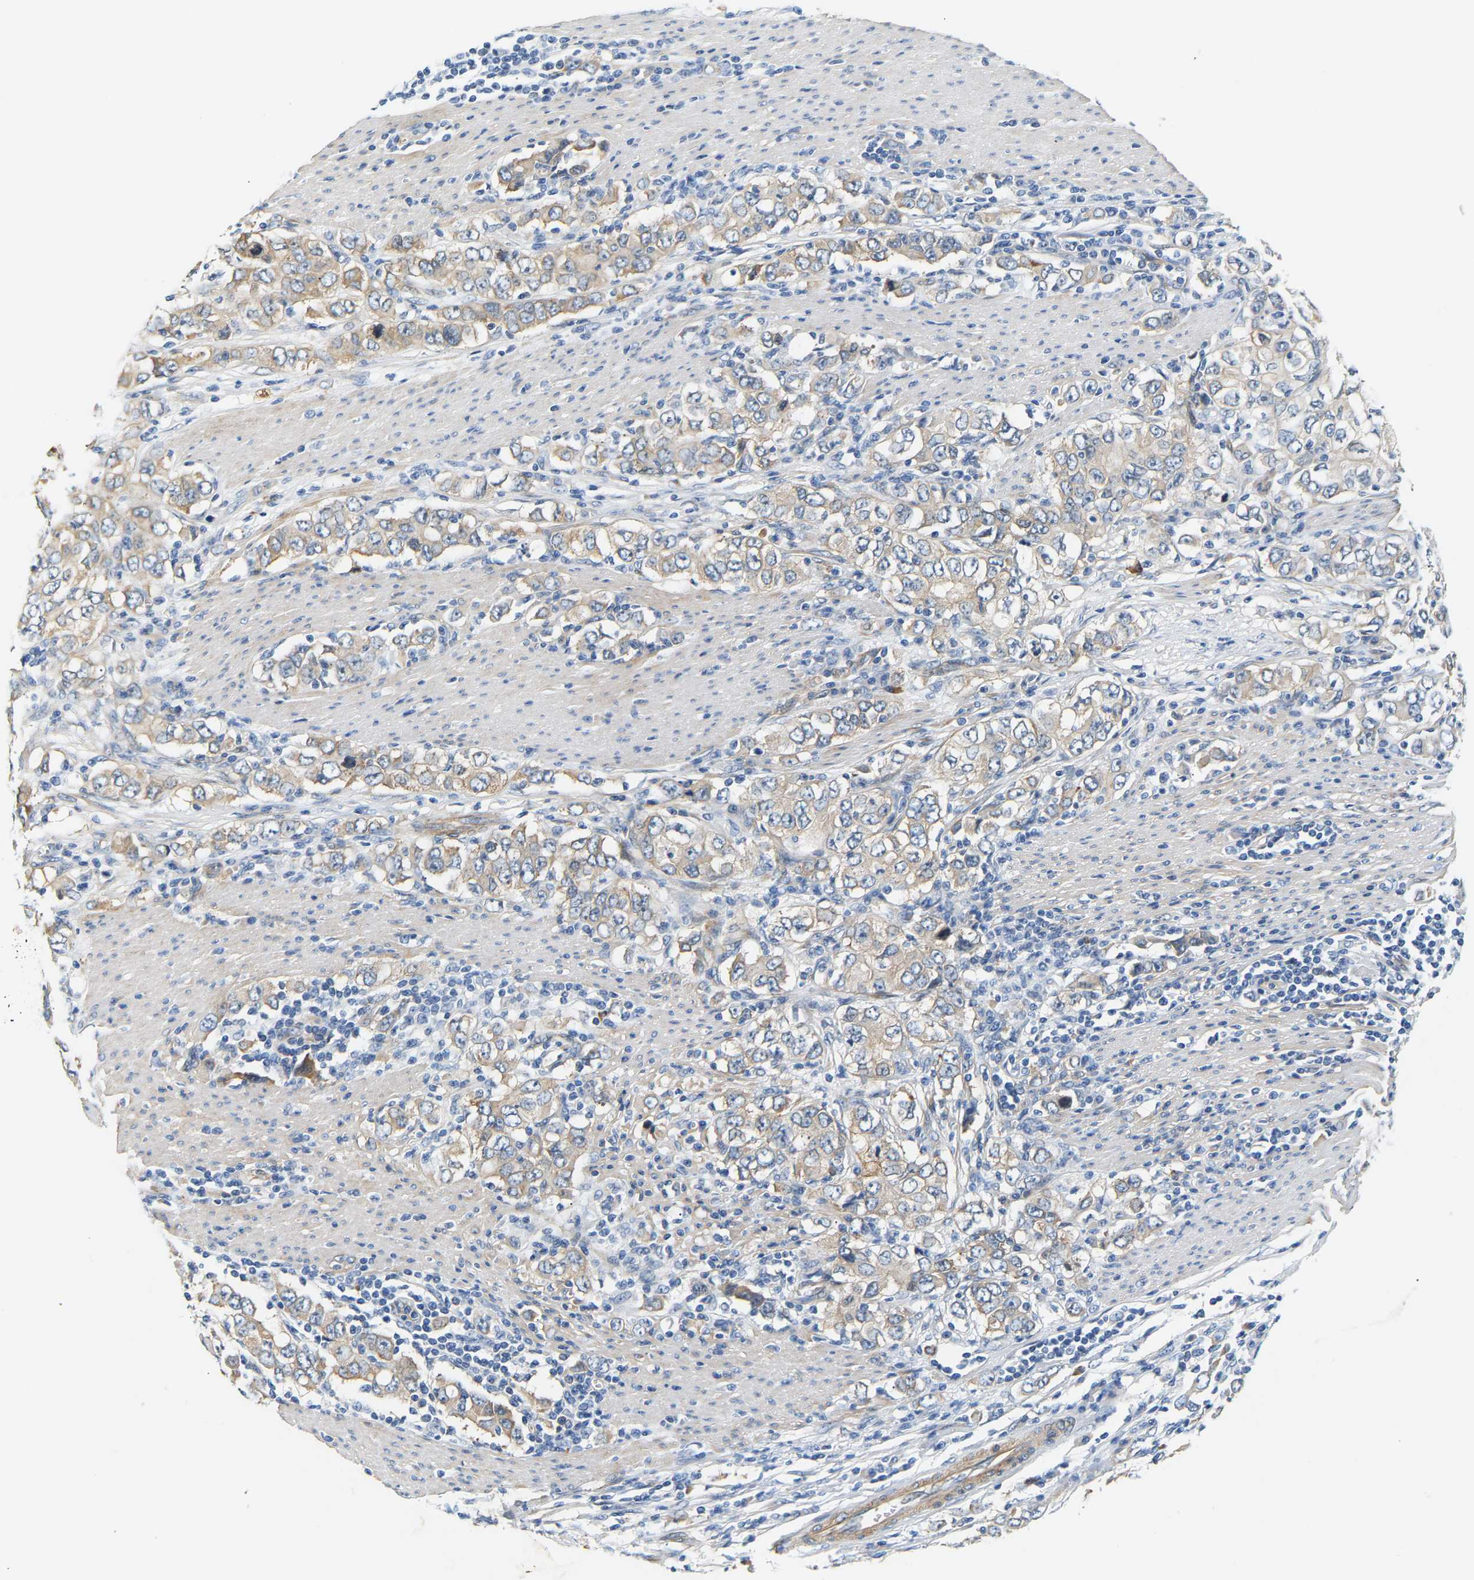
{"staining": {"intensity": "weak", "quantity": "<25%", "location": "cytoplasmic/membranous"}, "tissue": "stomach cancer", "cell_type": "Tumor cells", "image_type": "cancer", "snomed": [{"axis": "morphology", "description": "Adenocarcinoma, NOS"}, {"axis": "topography", "description": "Stomach, lower"}], "caption": "Immunohistochemistry (IHC) photomicrograph of neoplastic tissue: human stomach adenocarcinoma stained with DAB reveals no significant protein expression in tumor cells.", "gene": "PAWR", "patient": {"sex": "female", "age": 72}}